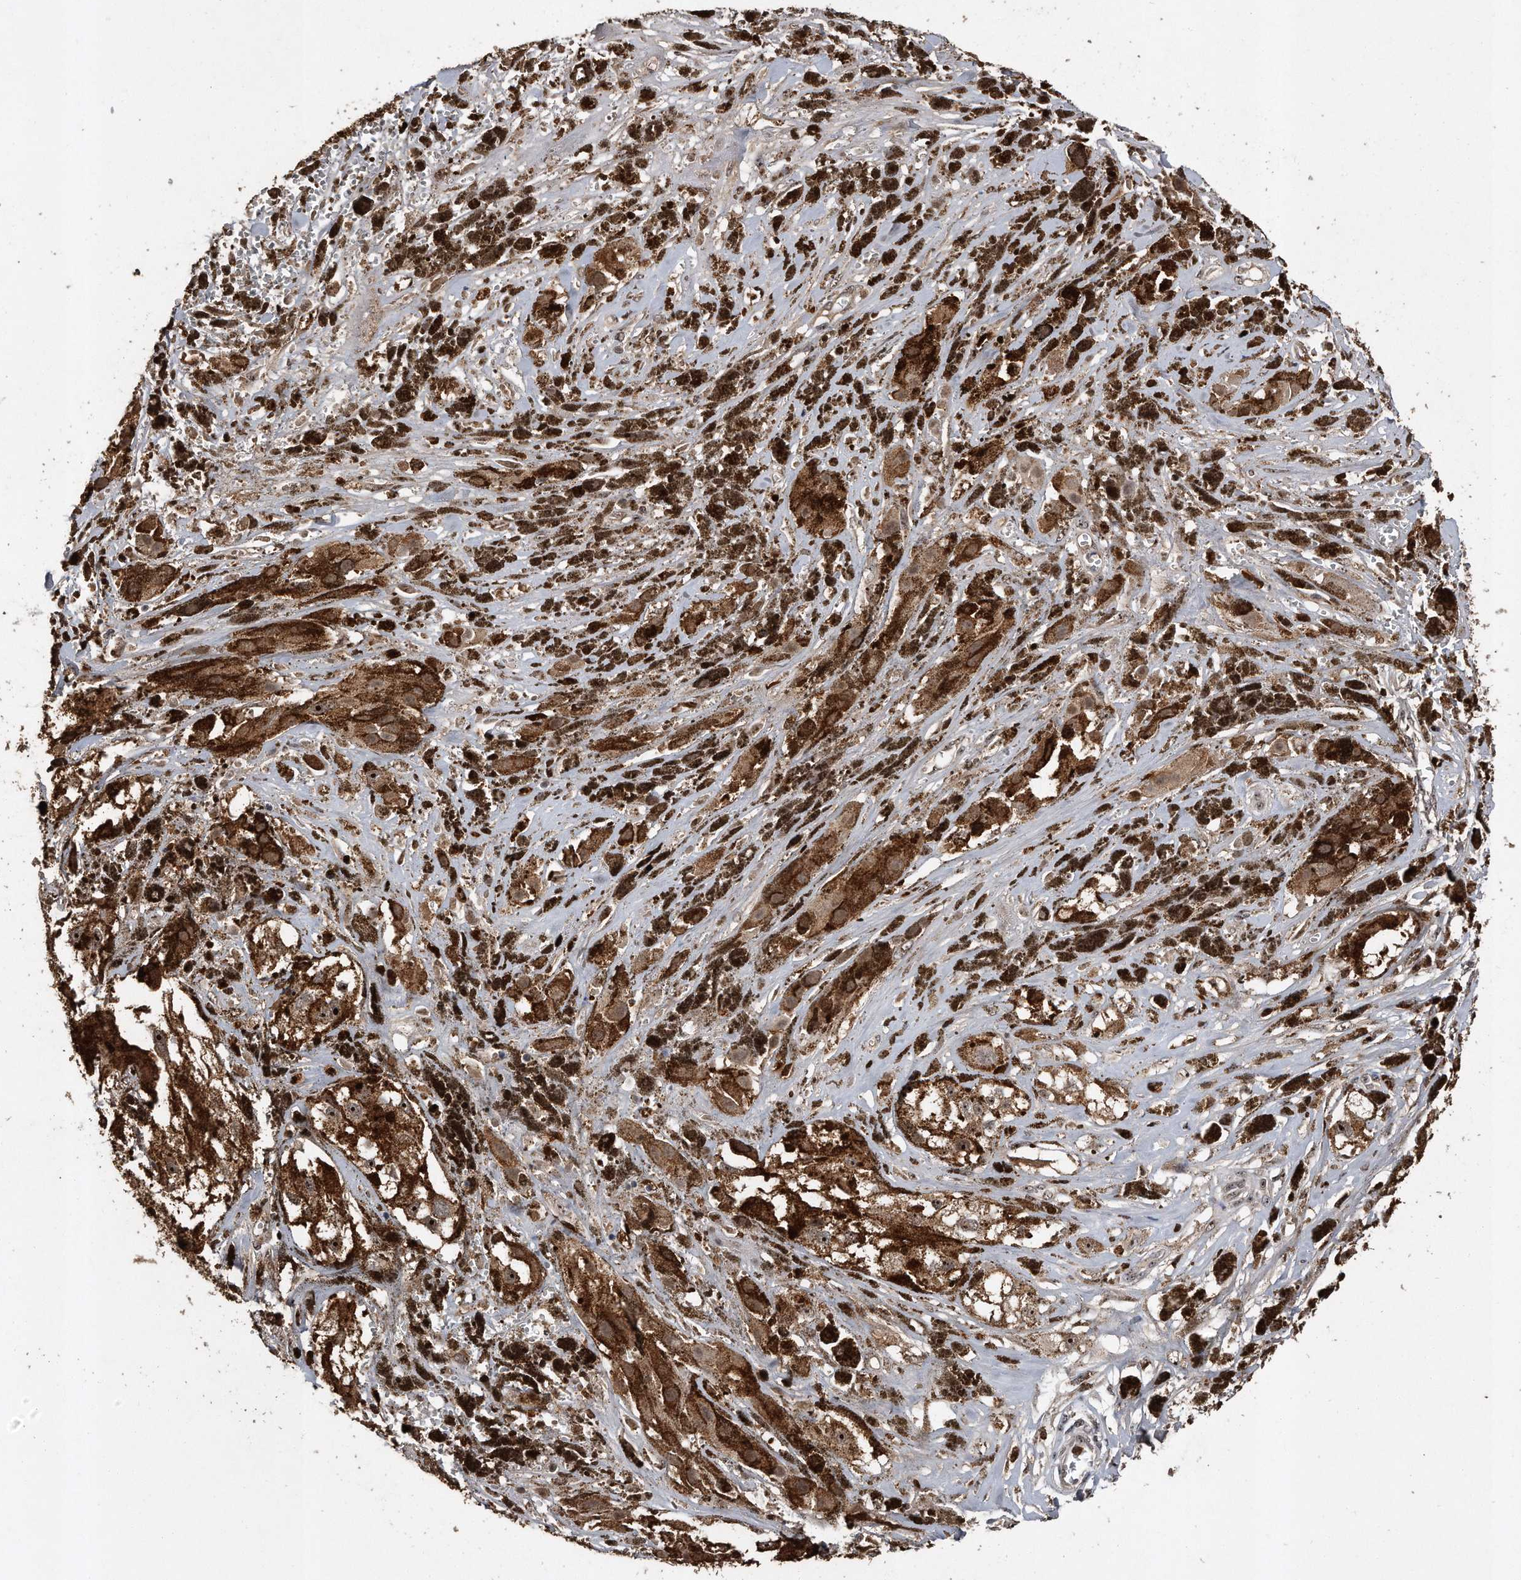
{"staining": {"intensity": "moderate", "quantity": ">75%", "location": "cytoplasmic/membranous,nuclear"}, "tissue": "melanoma", "cell_type": "Tumor cells", "image_type": "cancer", "snomed": [{"axis": "morphology", "description": "Malignant melanoma, NOS"}, {"axis": "topography", "description": "Skin"}], "caption": "Malignant melanoma stained for a protein (brown) exhibits moderate cytoplasmic/membranous and nuclear positive expression in approximately >75% of tumor cells.", "gene": "PELO", "patient": {"sex": "male", "age": 88}}